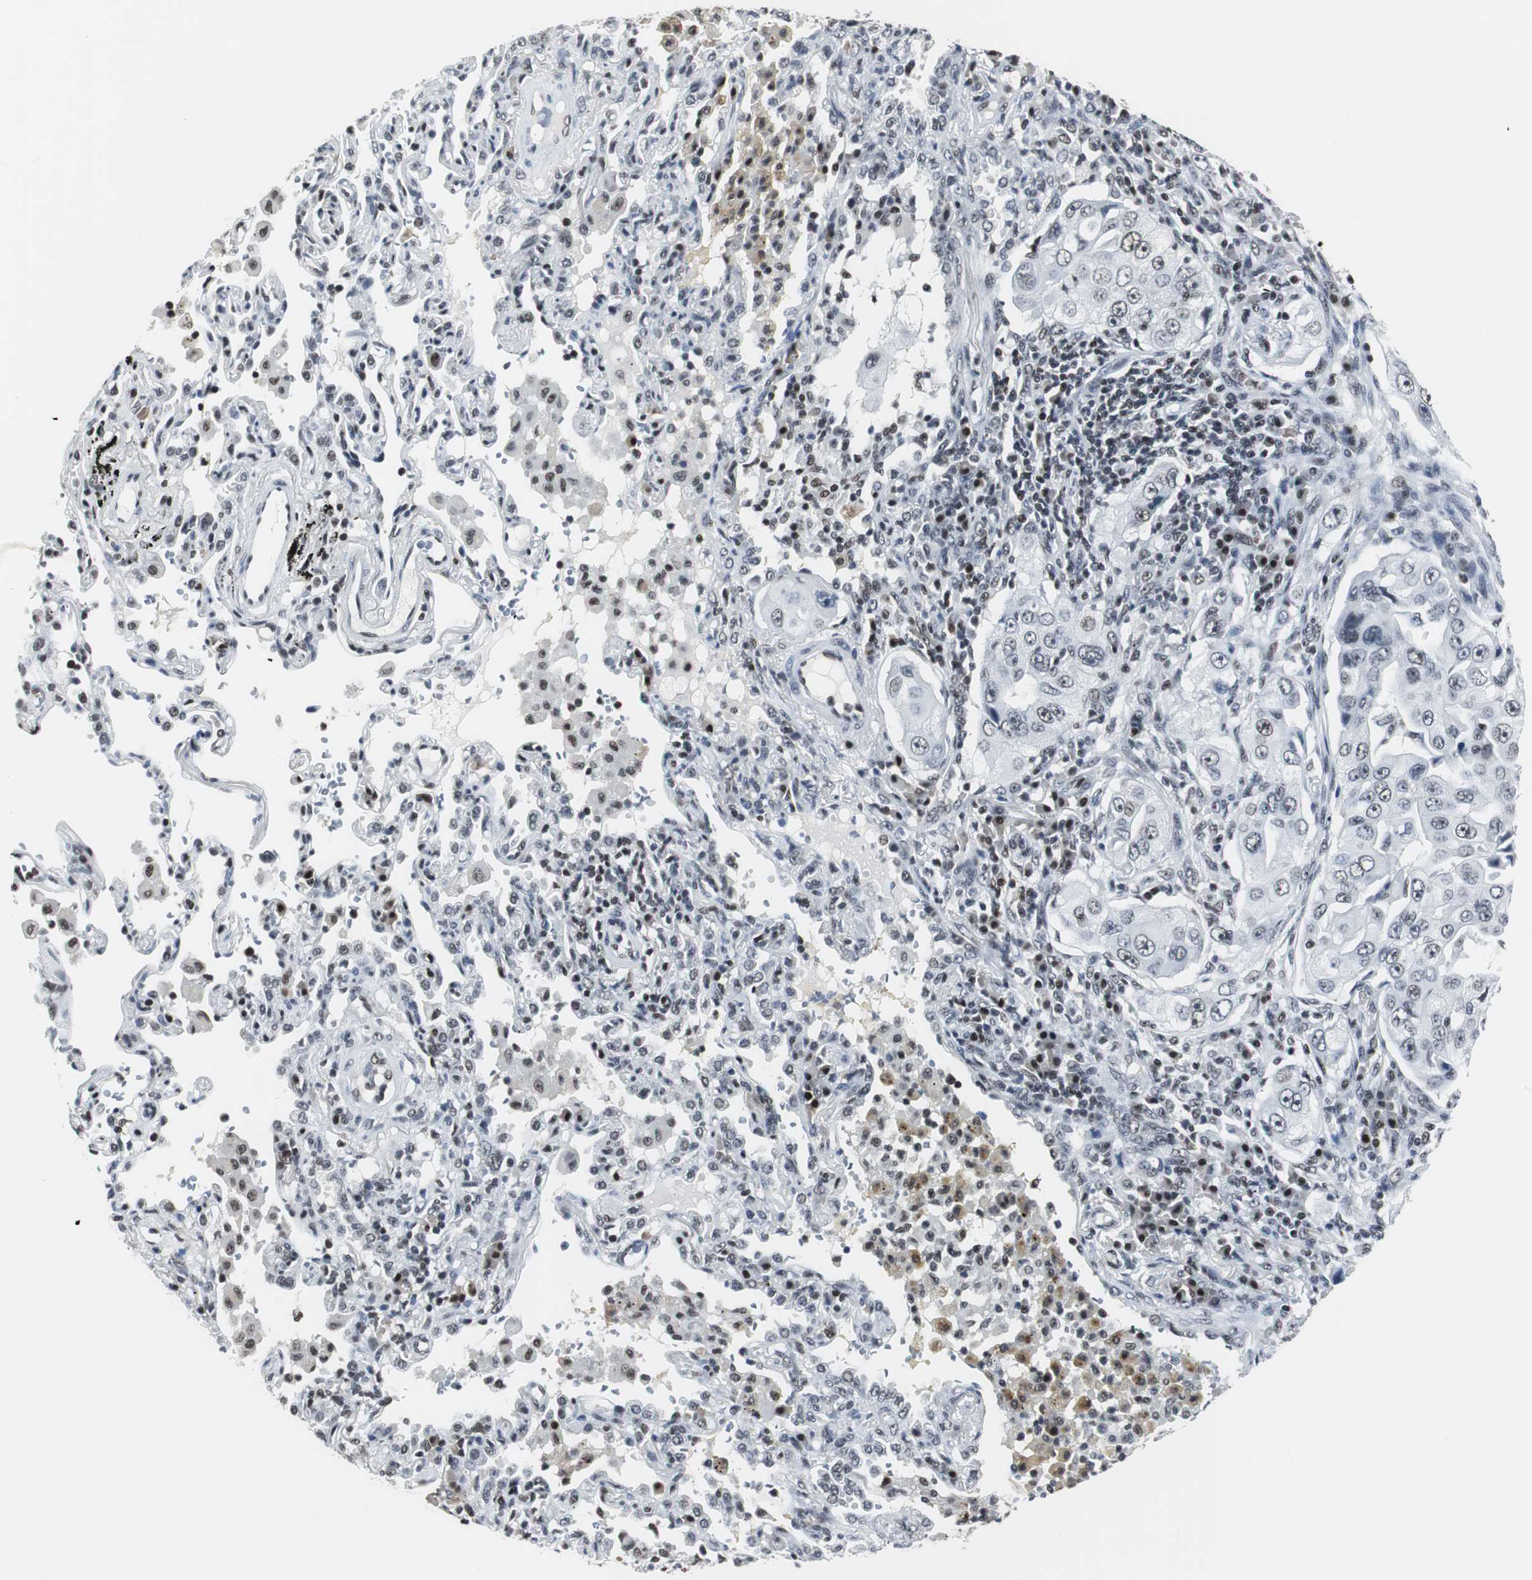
{"staining": {"intensity": "moderate", "quantity": "25%-75%", "location": "nuclear"}, "tissue": "lung cancer", "cell_type": "Tumor cells", "image_type": "cancer", "snomed": [{"axis": "morphology", "description": "Adenocarcinoma, NOS"}, {"axis": "topography", "description": "Lung"}], "caption": "Human lung cancer stained with a brown dye shows moderate nuclear positive positivity in approximately 25%-75% of tumor cells.", "gene": "RAD9A", "patient": {"sex": "male", "age": 84}}